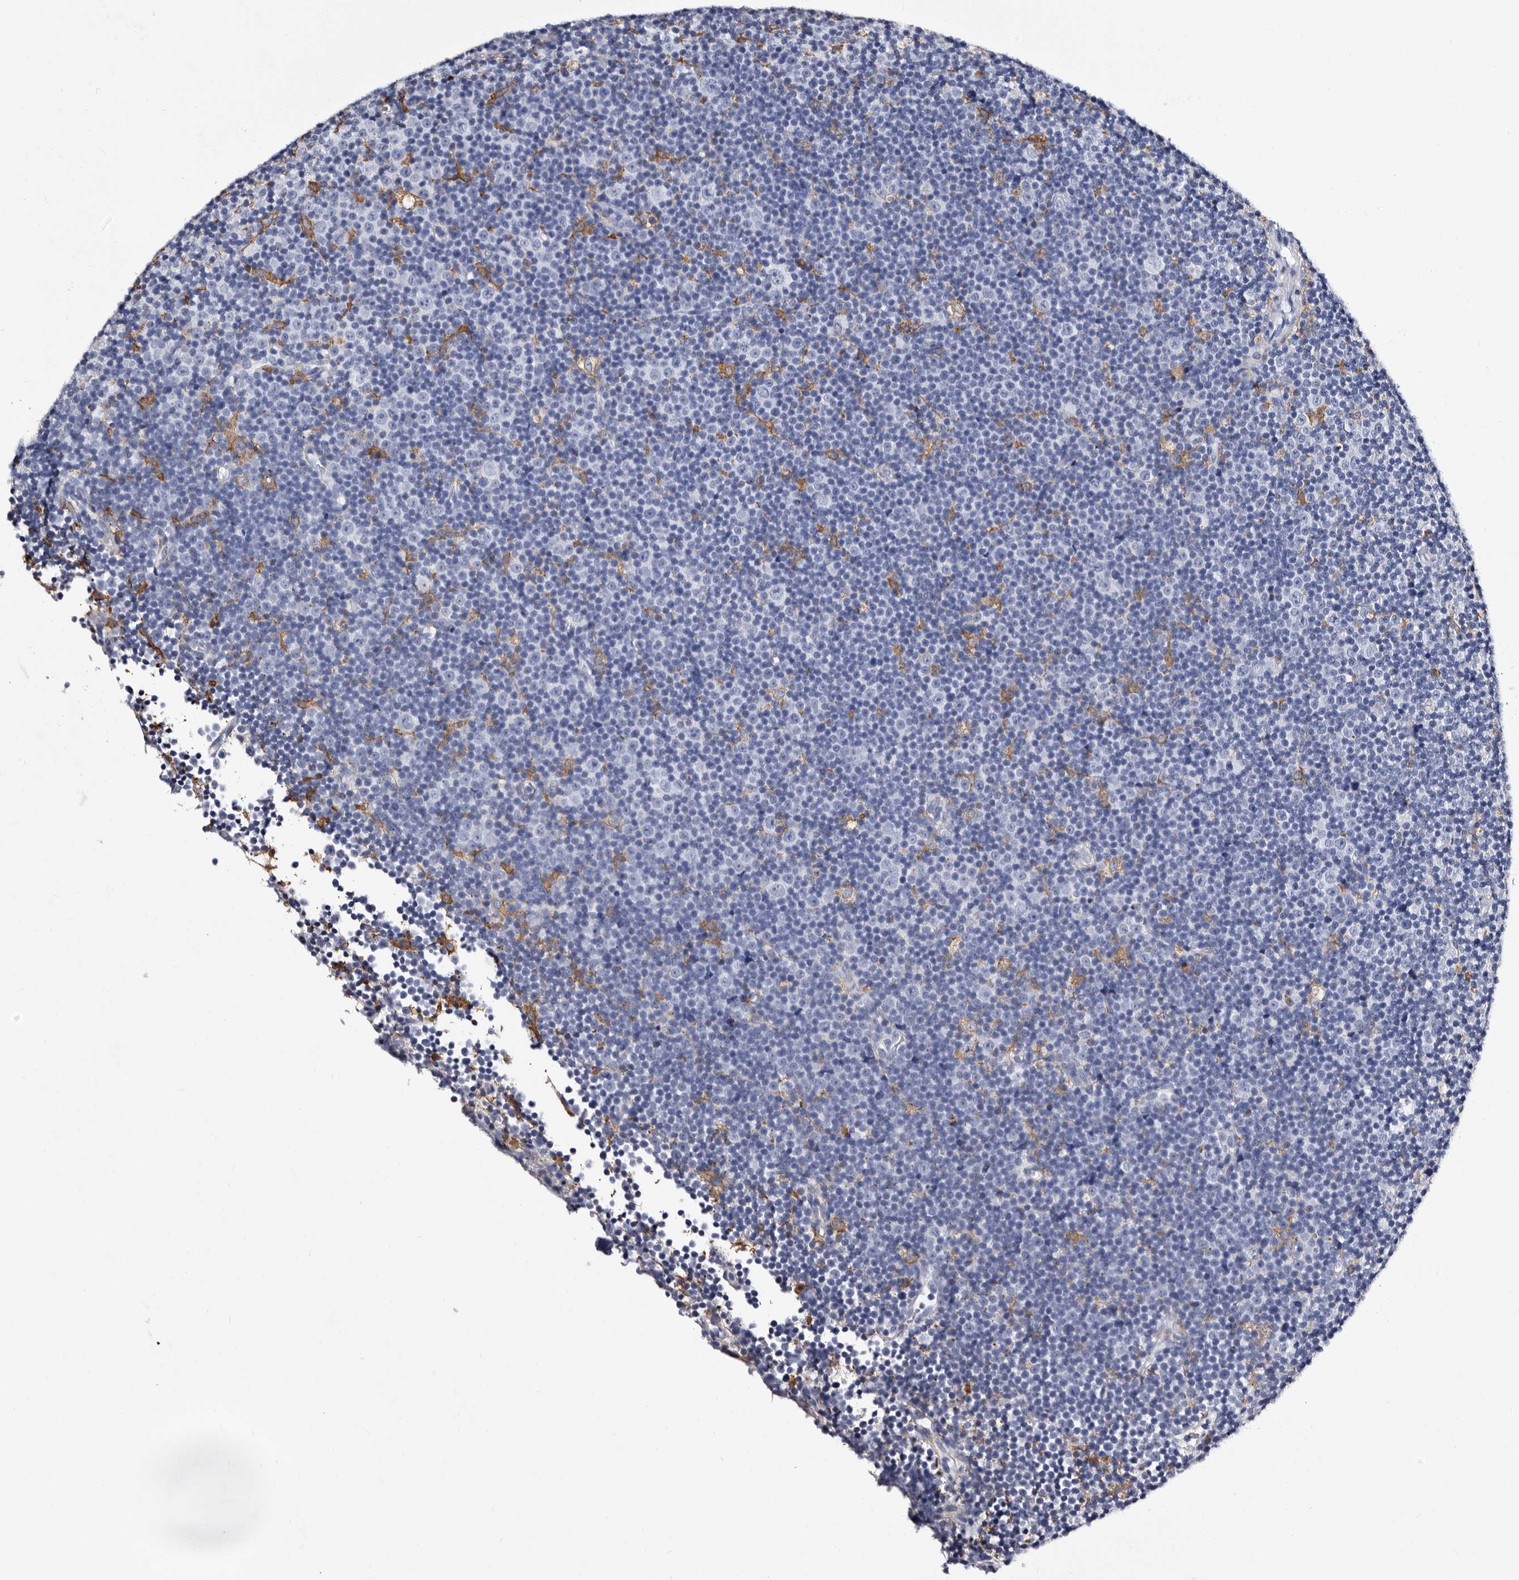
{"staining": {"intensity": "negative", "quantity": "none", "location": "none"}, "tissue": "lymphoma", "cell_type": "Tumor cells", "image_type": "cancer", "snomed": [{"axis": "morphology", "description": "Malignant lymphoma, non-Hodgkin's type, Low grade"}, {"axis": "topography", "description": "Lymph node"}], "caption": "Tumor cells are negative for protein expression in human low-grade malignant lymphoma, non-Hodgkin's type.", "gene": "EPB41L3", "patient": {"sex": "female", "age": 67}}